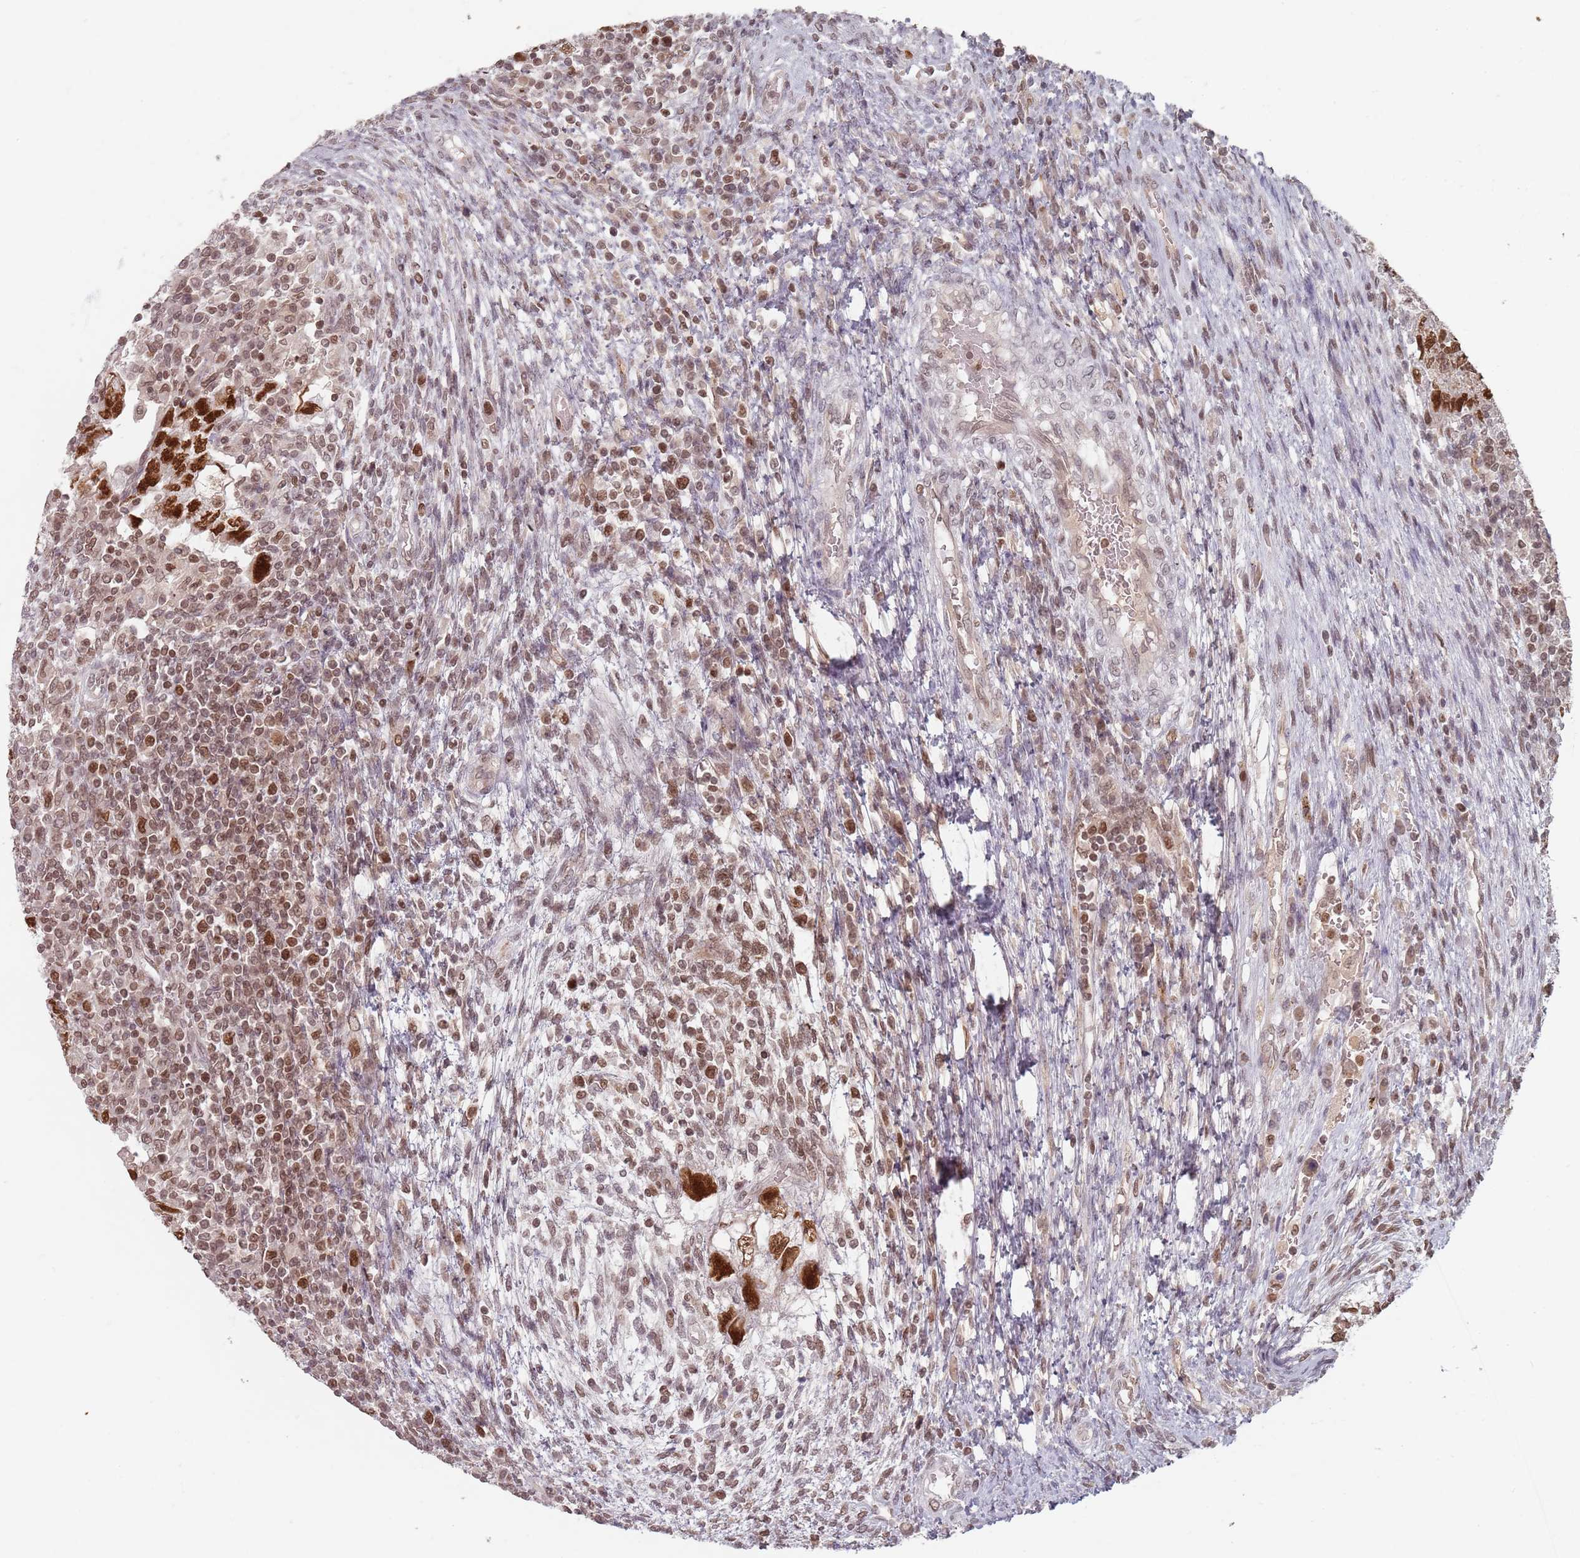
{"staining": {"intensity": "strong", "quantity": "25%-75%", "location": "nuclear"}, "tissue": "testis cancer", "cell_type": "Tumor cells", "image_type": "cancer", "snomed": [{"axis": "morphology", "description": "Carcinoma, Embryonal, NOS"}, {"axis": "topography", "description": "Testis"}], "caption": "Testis embryonal carcinoma stained with immunohistochemistry displays strong nuclear expression in approximately 25%-75% of tumor cells. The protein of interest is shown in brown color, while the nuclei are stained blue.", "gene": "NUP50", "patient": {"sex": "male", "age": 26}}